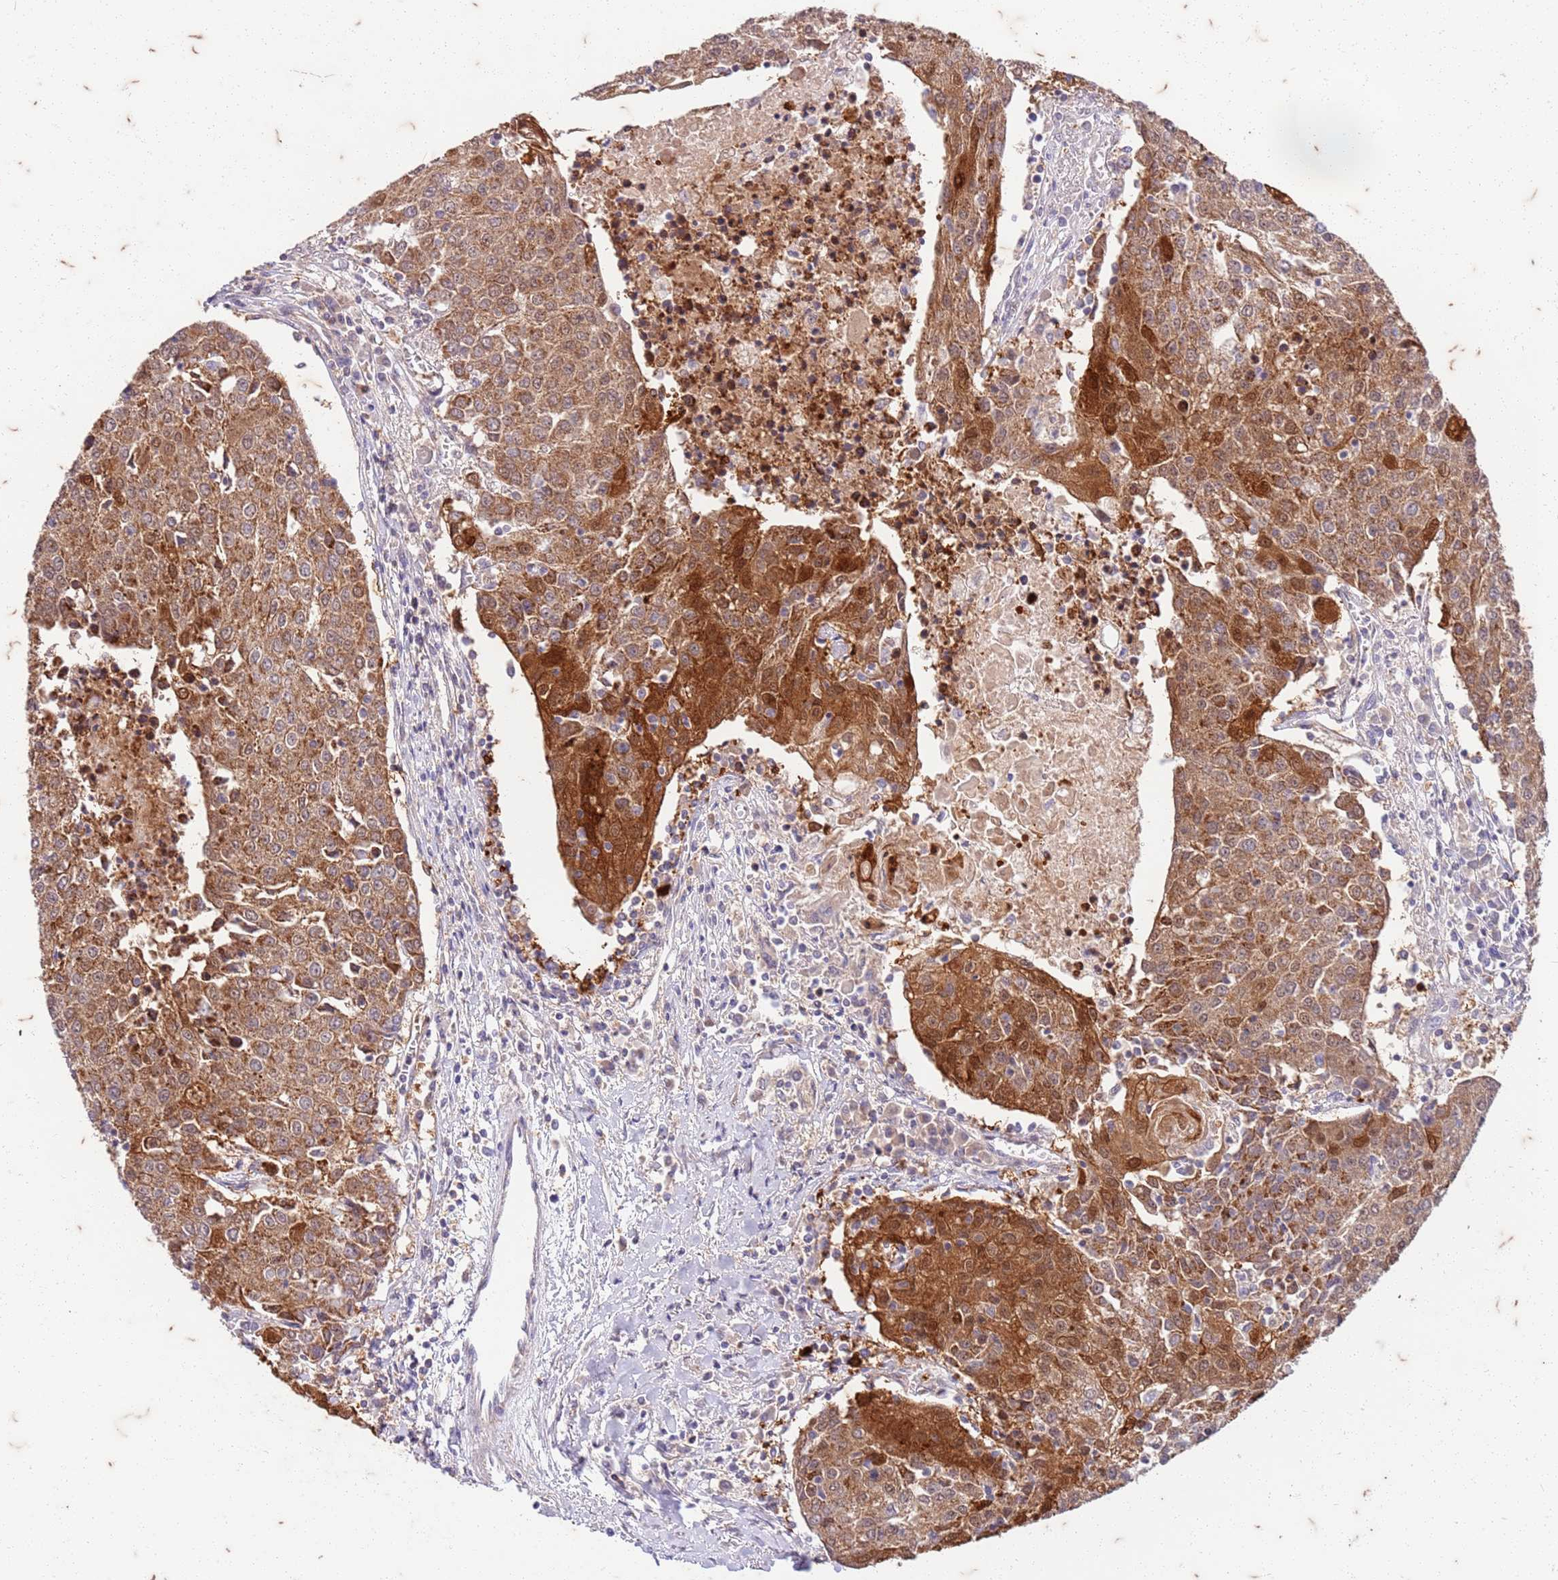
{"staining": {"intensity": "strong", "quantity": ">75%", "location": "cytoplasmic/membranous,nuclear"}, "tissue": "urothelial cancer", "cell_type": "Tumor cells", "image_type": "cancer", "snomed": [{"axis": "morphology", "description": "Urothelial carcinoma, High grade"}, {"axis": "topography", "description": "Urinary bladder"}], "caption": "This histopathology image shows IHC staining of urothelial cancer, with high strong cytoplasmic/membranous and nuclear staining in approximately >75% of tumor cells.", "gene": "RAPGEF3", "patient": {"sex": "female", "age": 85}}